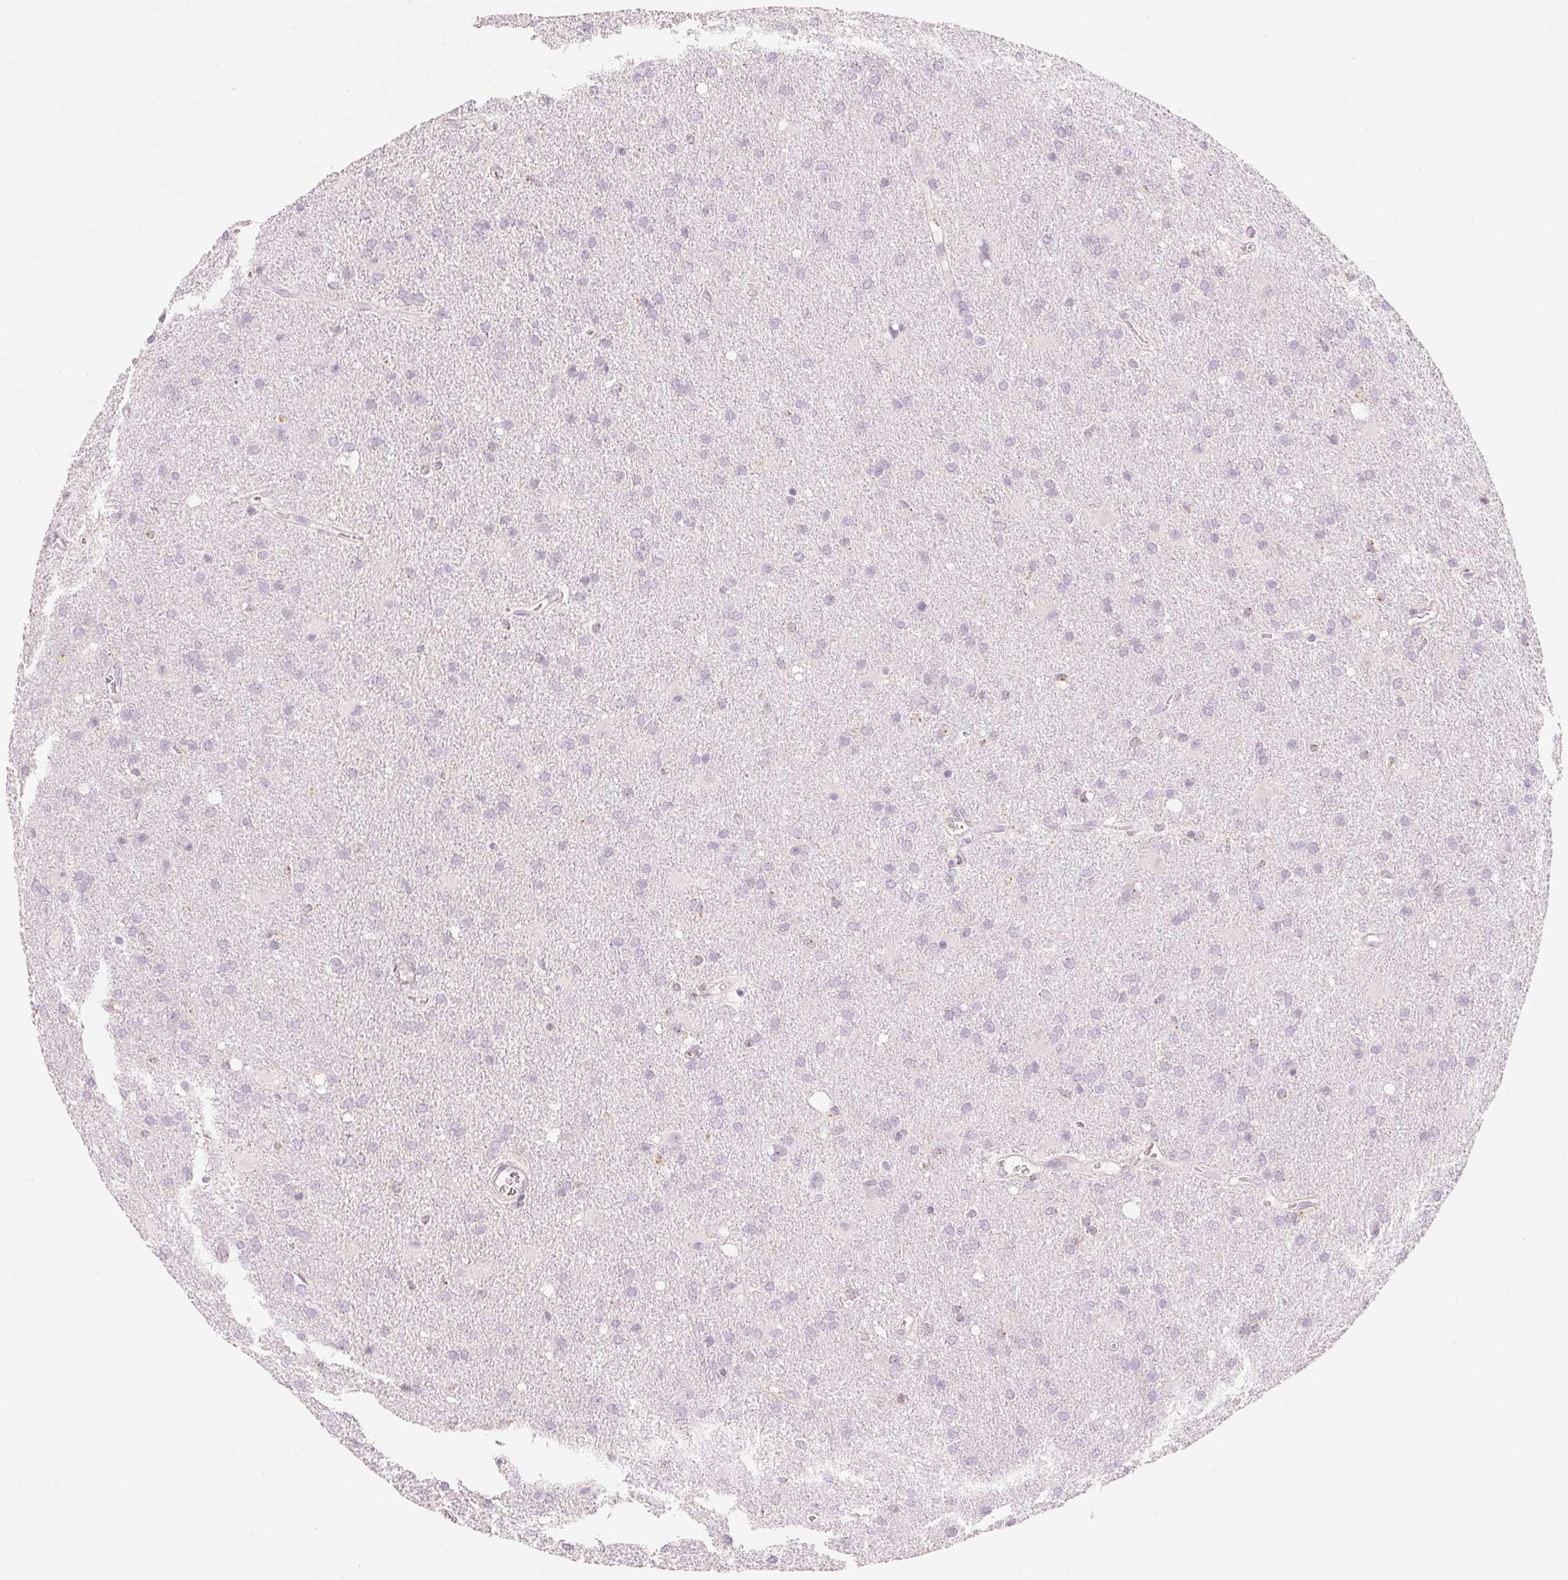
{"staining": {"intensity": "negative", "quantity": "none", "location": "none"}, "tissue": "glioma", "cell_type": "Tumor cells", "image_type": "cancer", "snomed": [{"axis": "morphology", "description": "Glioma, malignant, Low grade"}, {"axis": "topography", "description": "Brain"}], "caption": "Immunohistochemistry (IHC) histopathology image of human malignant glioma (low-grade) stained for a protein (brown), which reveals no expression in tumor cells. (Brightfield microscopy of DAB IHC at high magnification).", "gene": "HOXB13", "patient": {"sex": "male", "age": 66}}